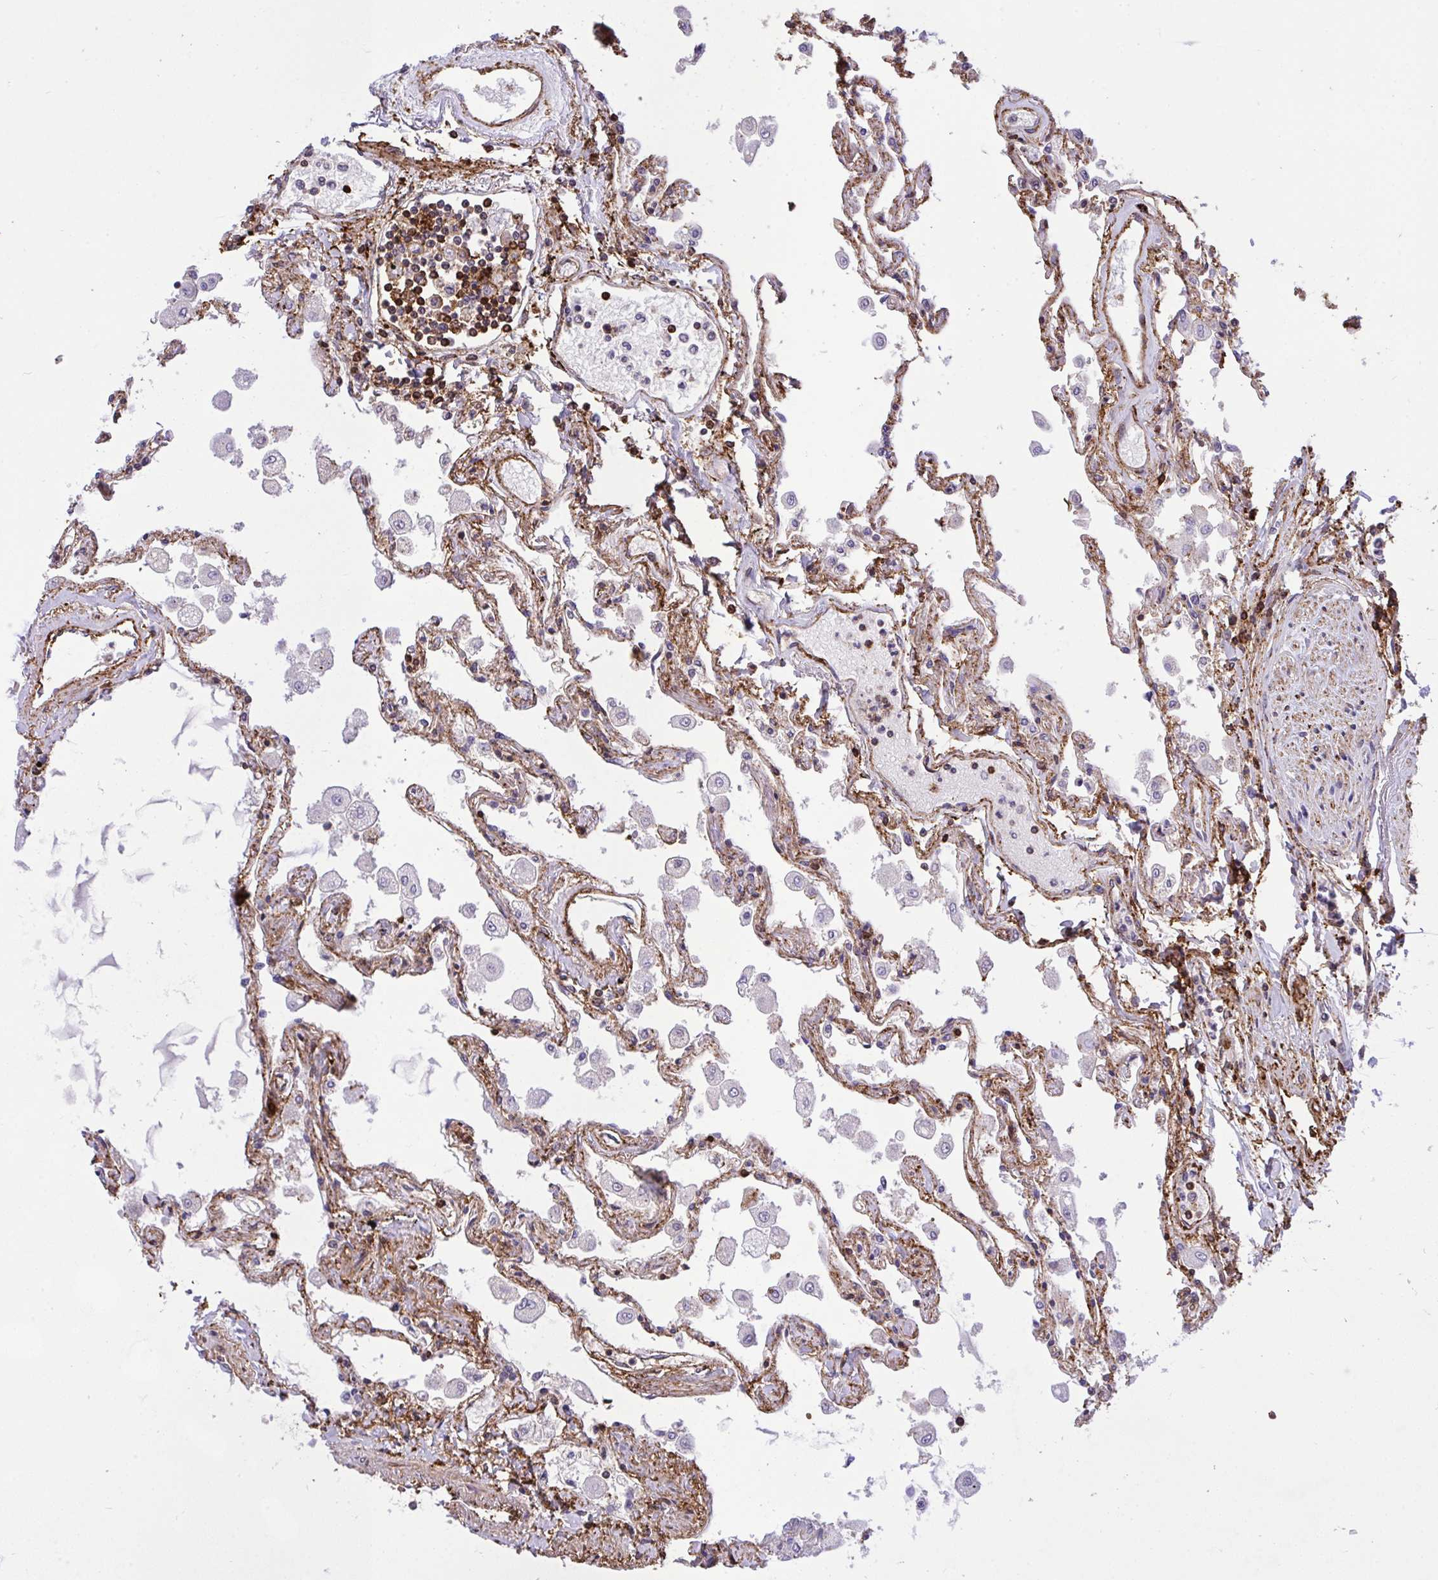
{"staining": {"intensity": "moderate", "quantity": "25%-75%", "location": "cytoplasmic/membranous"}, "tissue": "lung", "cell_type": "Alveolar cells", "image_type": "normal", "snomed": [{"axis": "morphology", "description": "Normal tissue, NOS"}, {"axis": "morphology", "description": "Adenocarcinoma, NOS"}, {"axis": "topography", "description": "Cartilage tissue"}, {"axis": "topography", "description": "Lung"}], "caption": "A high-resolution photomicrograph shows immunohistochemistry (IHC) staining of unremarkable lung, which exhibits moderate cytoplasmic/membranous expression in approximately 25%-75% of alveolar cells.", "gene": "ERI1", "patient": {"sex": "female", "age": 67}}